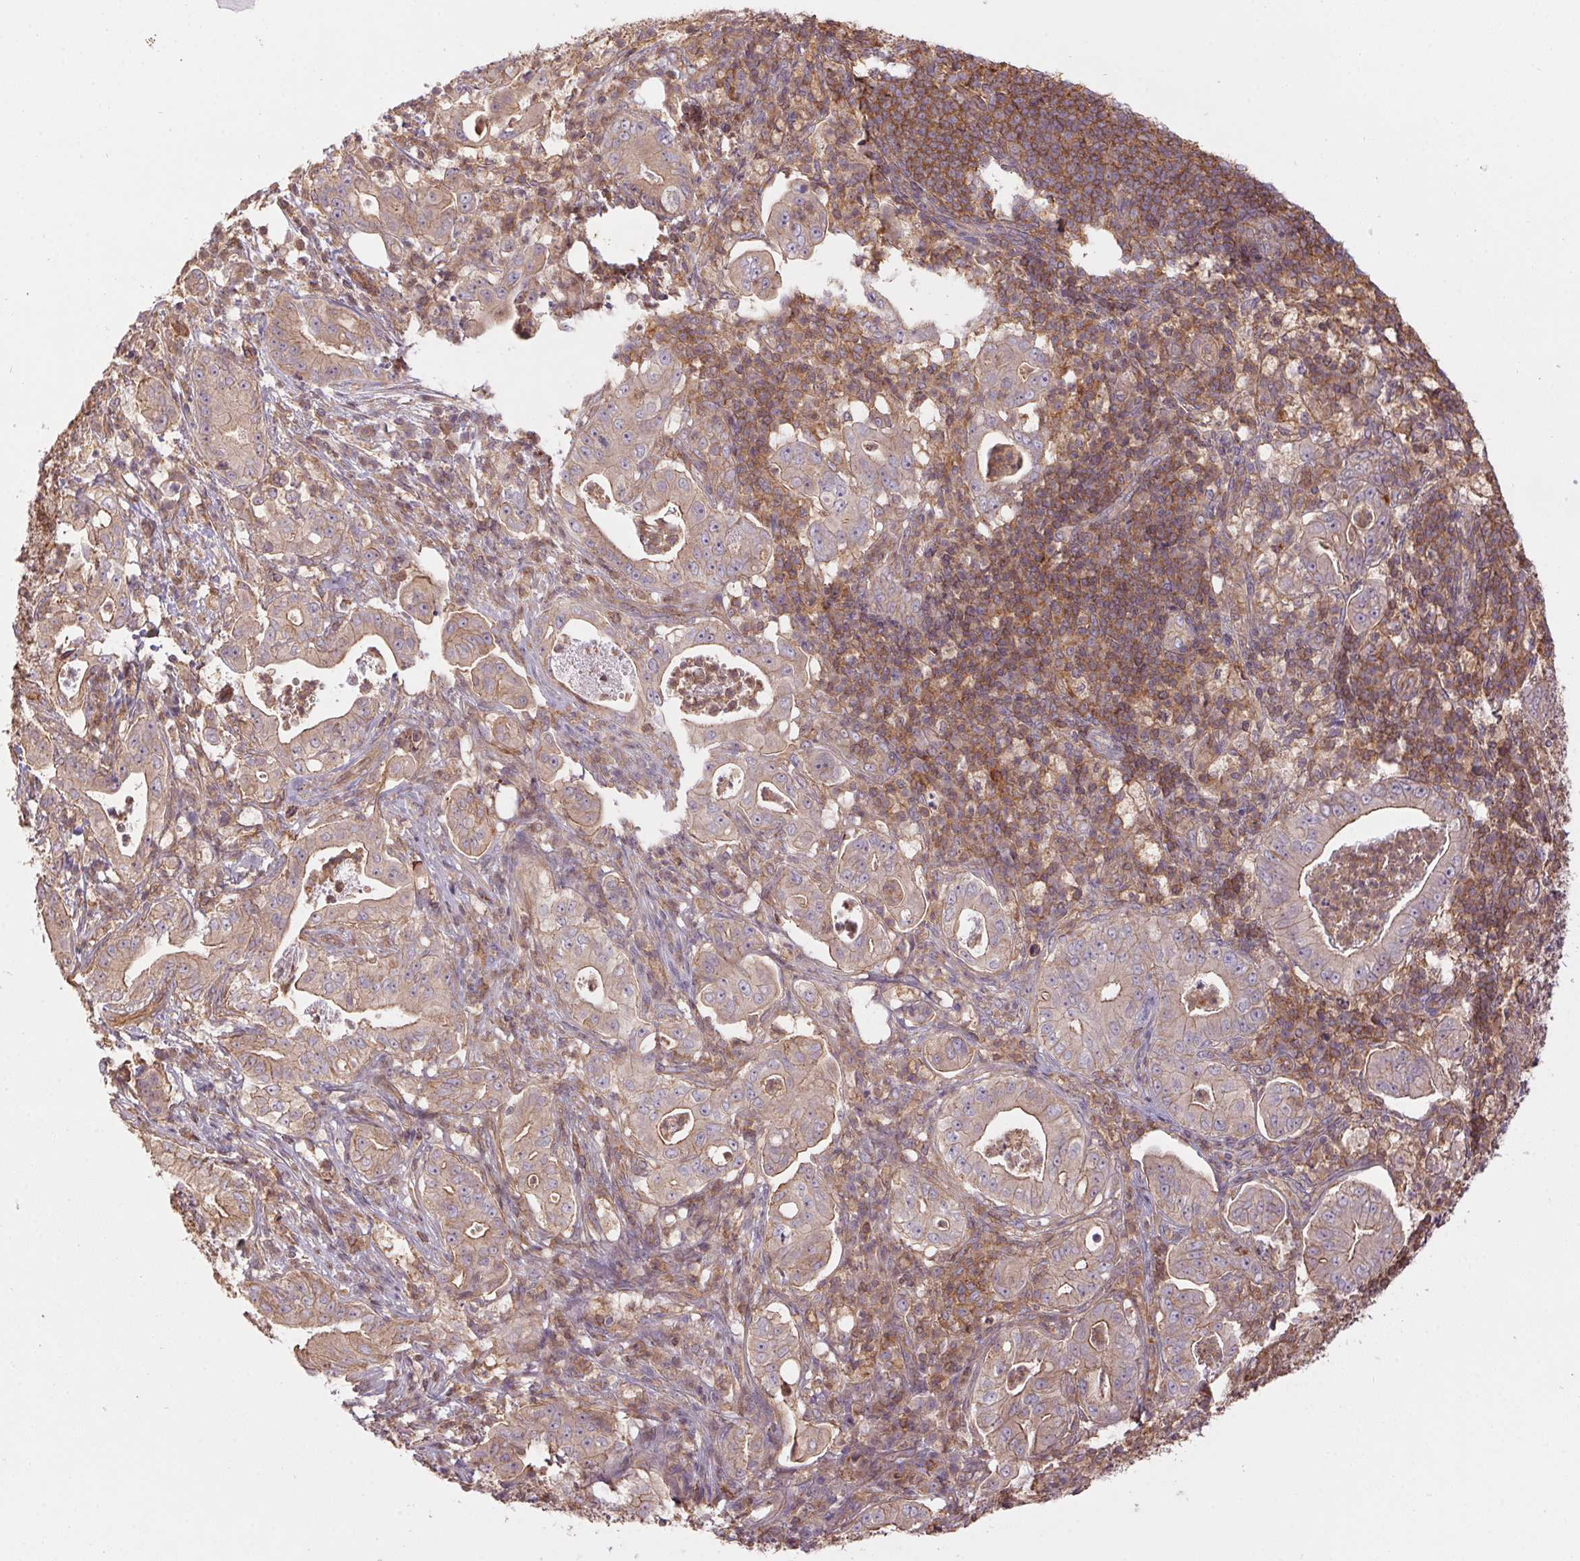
{"staining": {"intensity": "weak", "quantity": "25%-75%", "location": "cytoplasmic/membranous"}, "tissue": "pancreatic cancer", "cell_type": "Tumor cells", "image_type": "cancer", "snomed": [{"axis": "morphology", "description": "Adenocarcinoma, NOS"}, {"axis": "topography", "description": "Pancreas"}], "caption": "There is low levels of weak cytoplasmic/membranous expression in tumor cells of pancreatic cancer, as demonstrated by immunohistochemical staining (brown color).", "gene": "TUBA3D", "patient": {"sex": "male", "age": 71}}